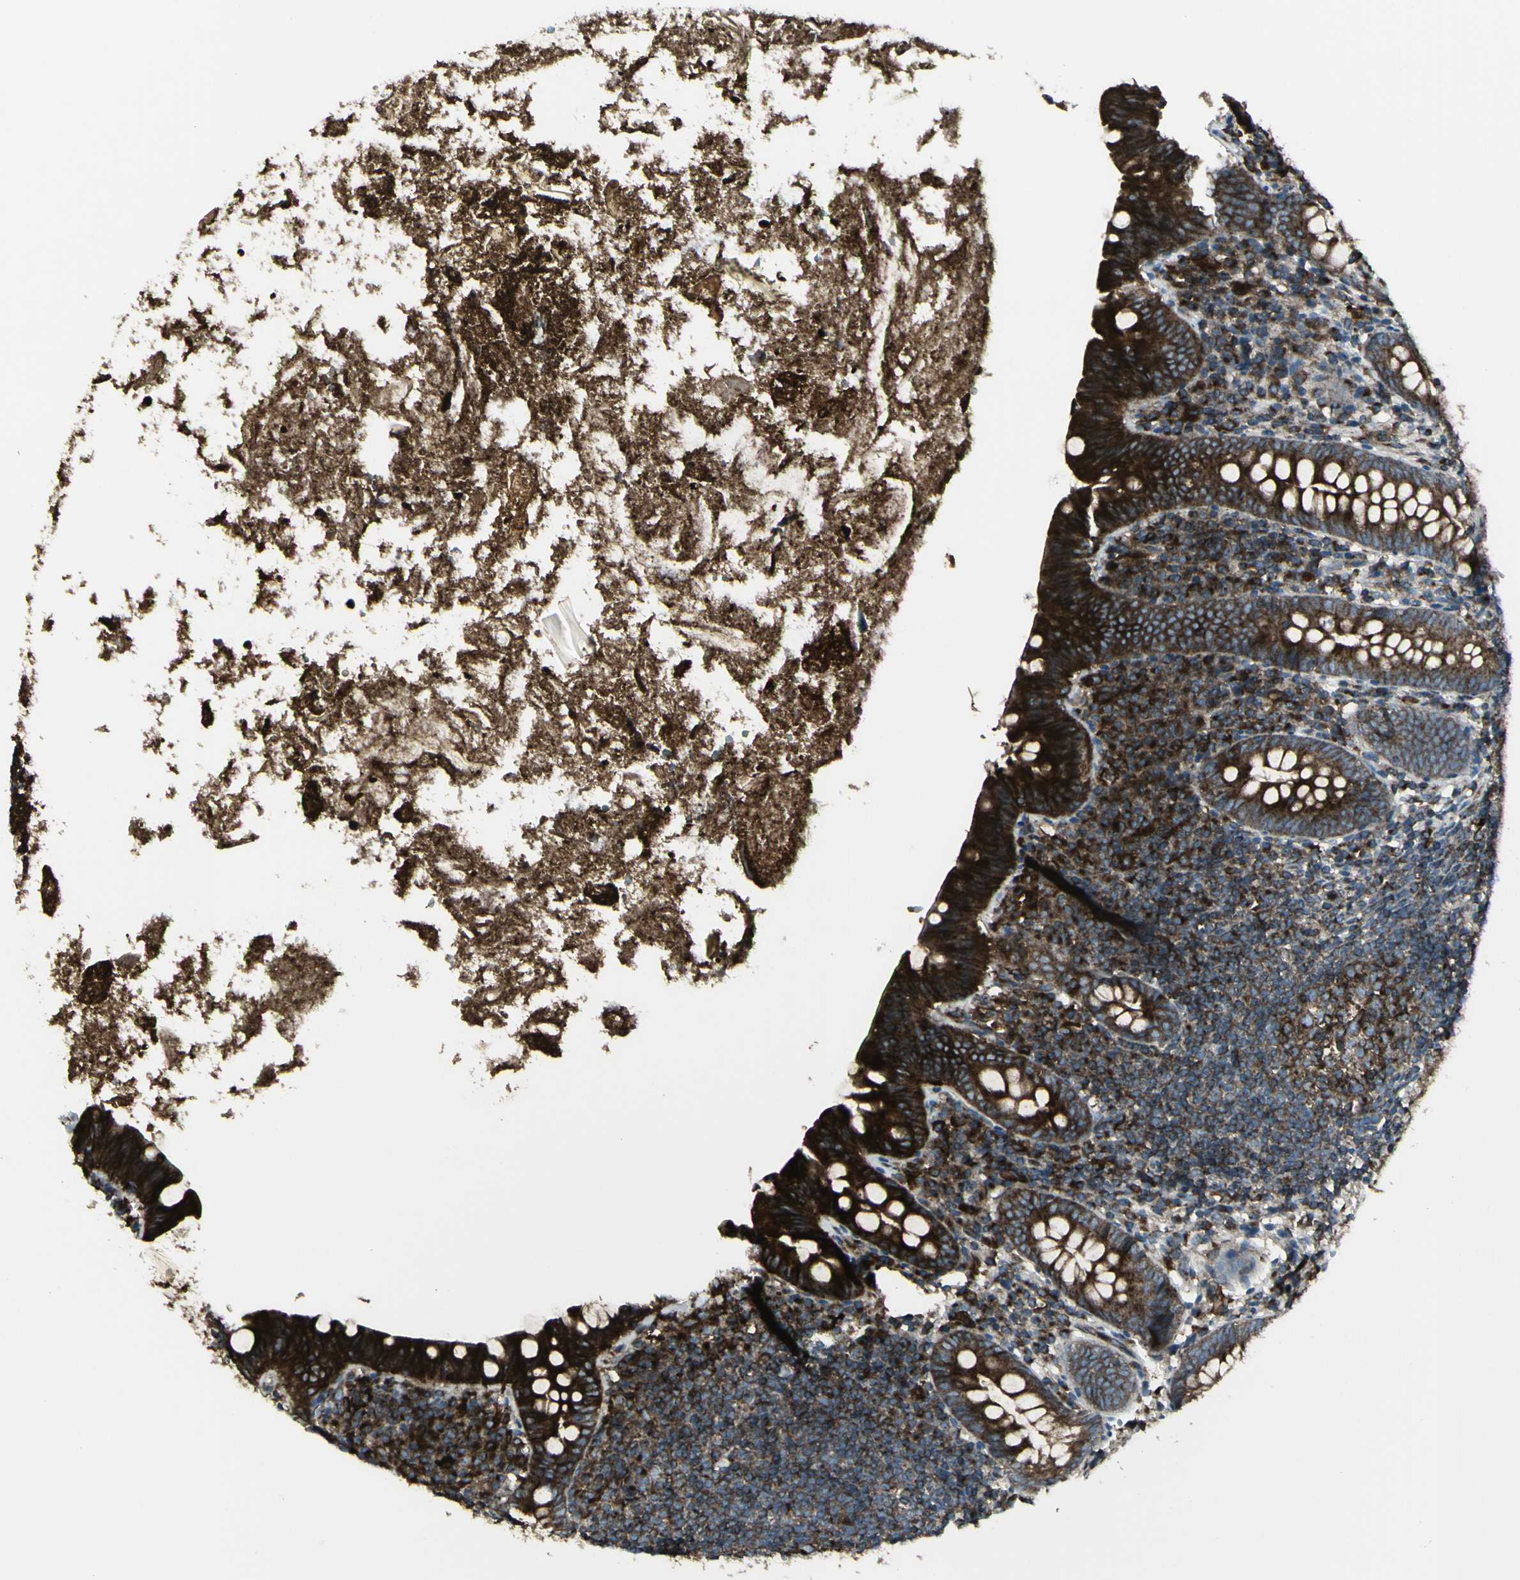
{"staining": {"intensity": "strong", "quantity": ">75%", "location": "cytoplasmic/membranous"}, "tissue": "appendix", "cell_type": "Glandular cells", "image_type": "normal", "snomed": [{"axis": "morphology", "description": "Normal tissue, NOS"}, {"axis": "topography", "description": "Appendix"}], "caption": "Immunohistochemical staining of benign appendix exhibits strong cytoplasmic/membranous protein staining in about >75% of glandular cells. (DAB IHC with brightfield microscopy, high magnification).", "gene": "NAPA", "patient": {"sex": "male", "age": 52}}